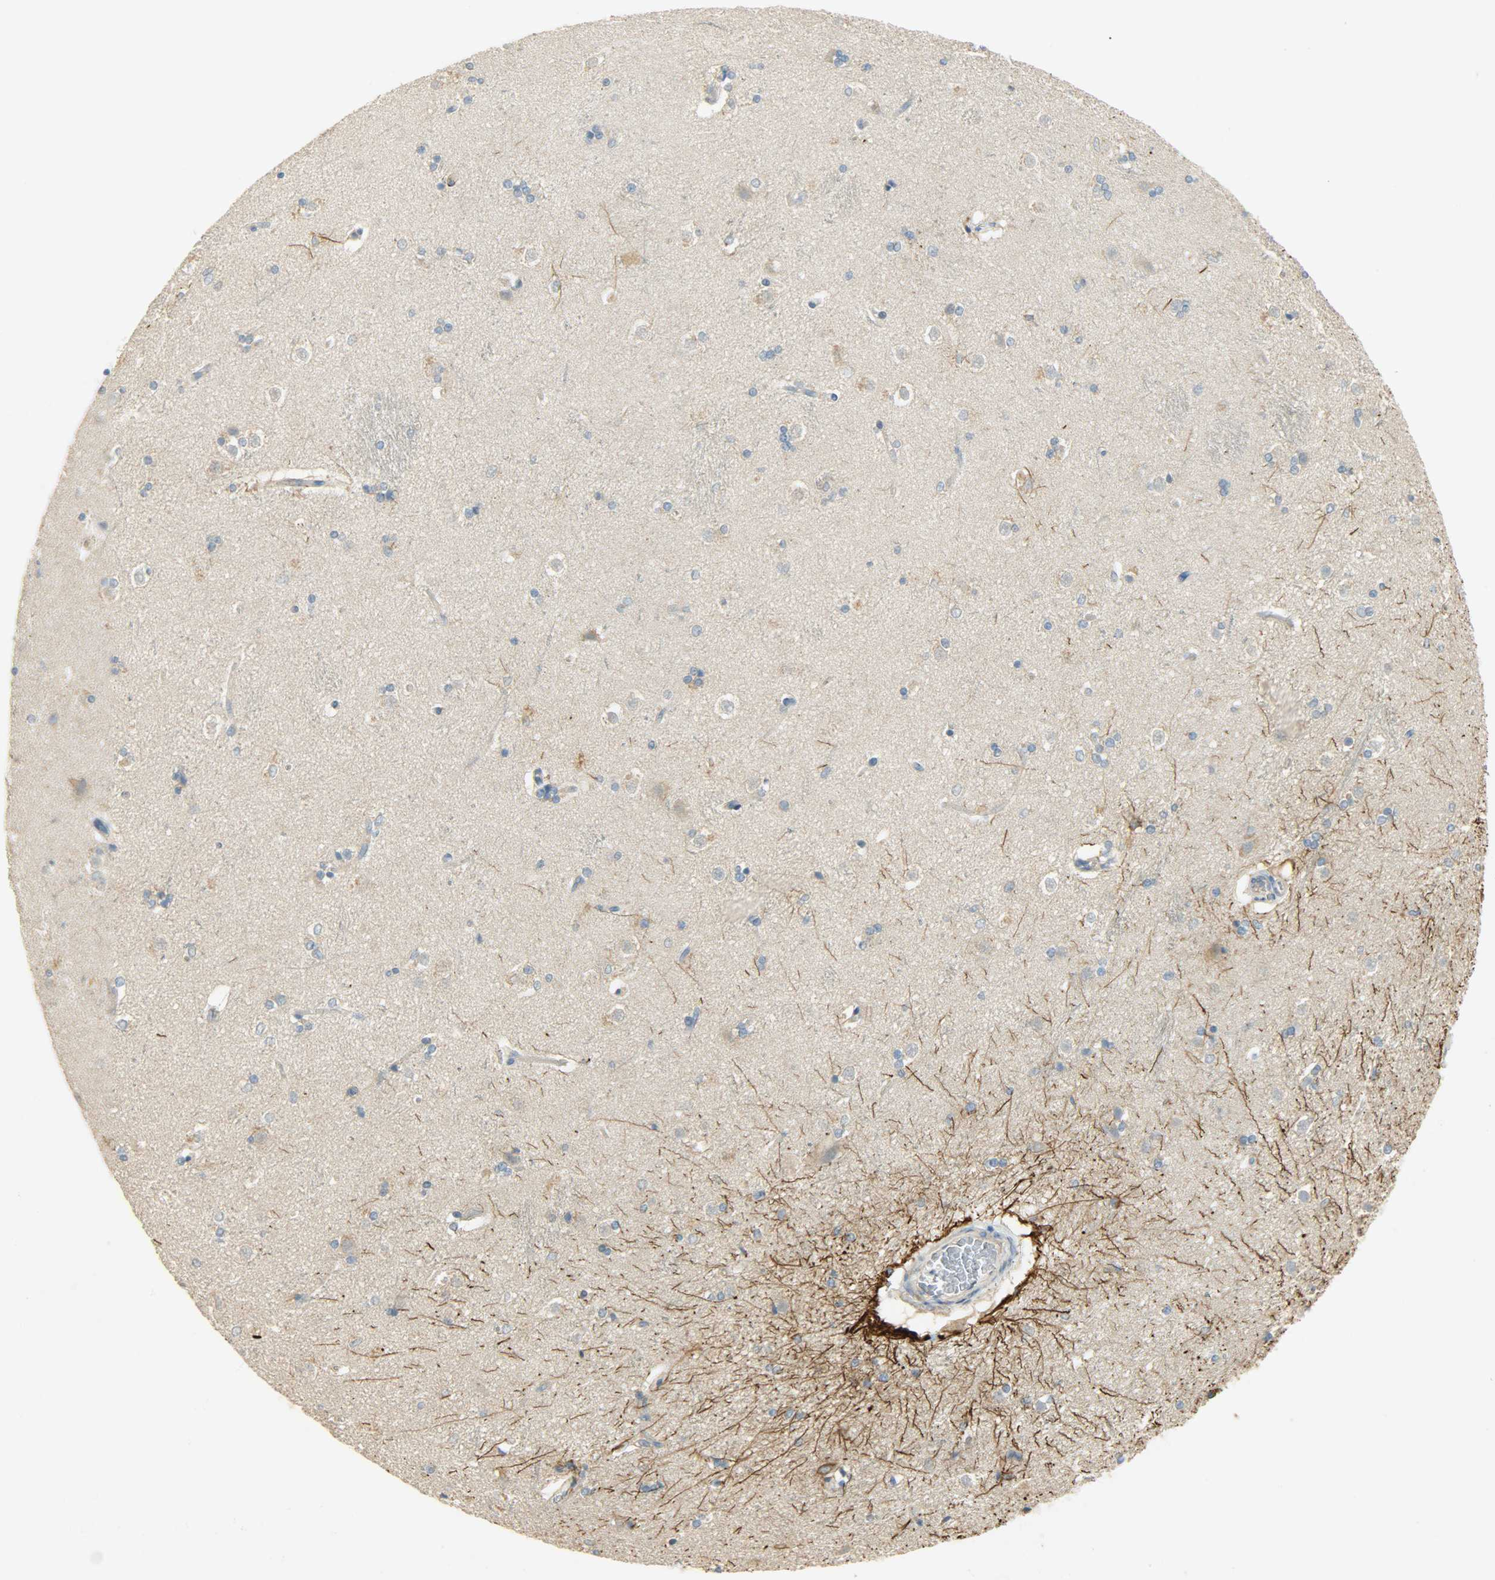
{"staining": {"intensity": "moderate", "quantity": "<25%", "location": "cytoplasmic/membranous"}, "tissue": "caudate", "cell_type": "Glial cells", "image_type": "normal", "snomed": [{"axis": "morphology", "description": "Normal tissue, NOS"}, {"axis": "topography", "description": "Lateral ventricle wall"}], "caption": "This histopathology image reveals unremarkable caudate stained with immunohistochemistry (IHC) to label a protein in brown. The cytoplasmic/membranous of glial cells show moderate positivity for the protein. Nuclei are counter-stained blue.", "gene": "DSG2", "patient": {"sex": "female", "age": 19}}